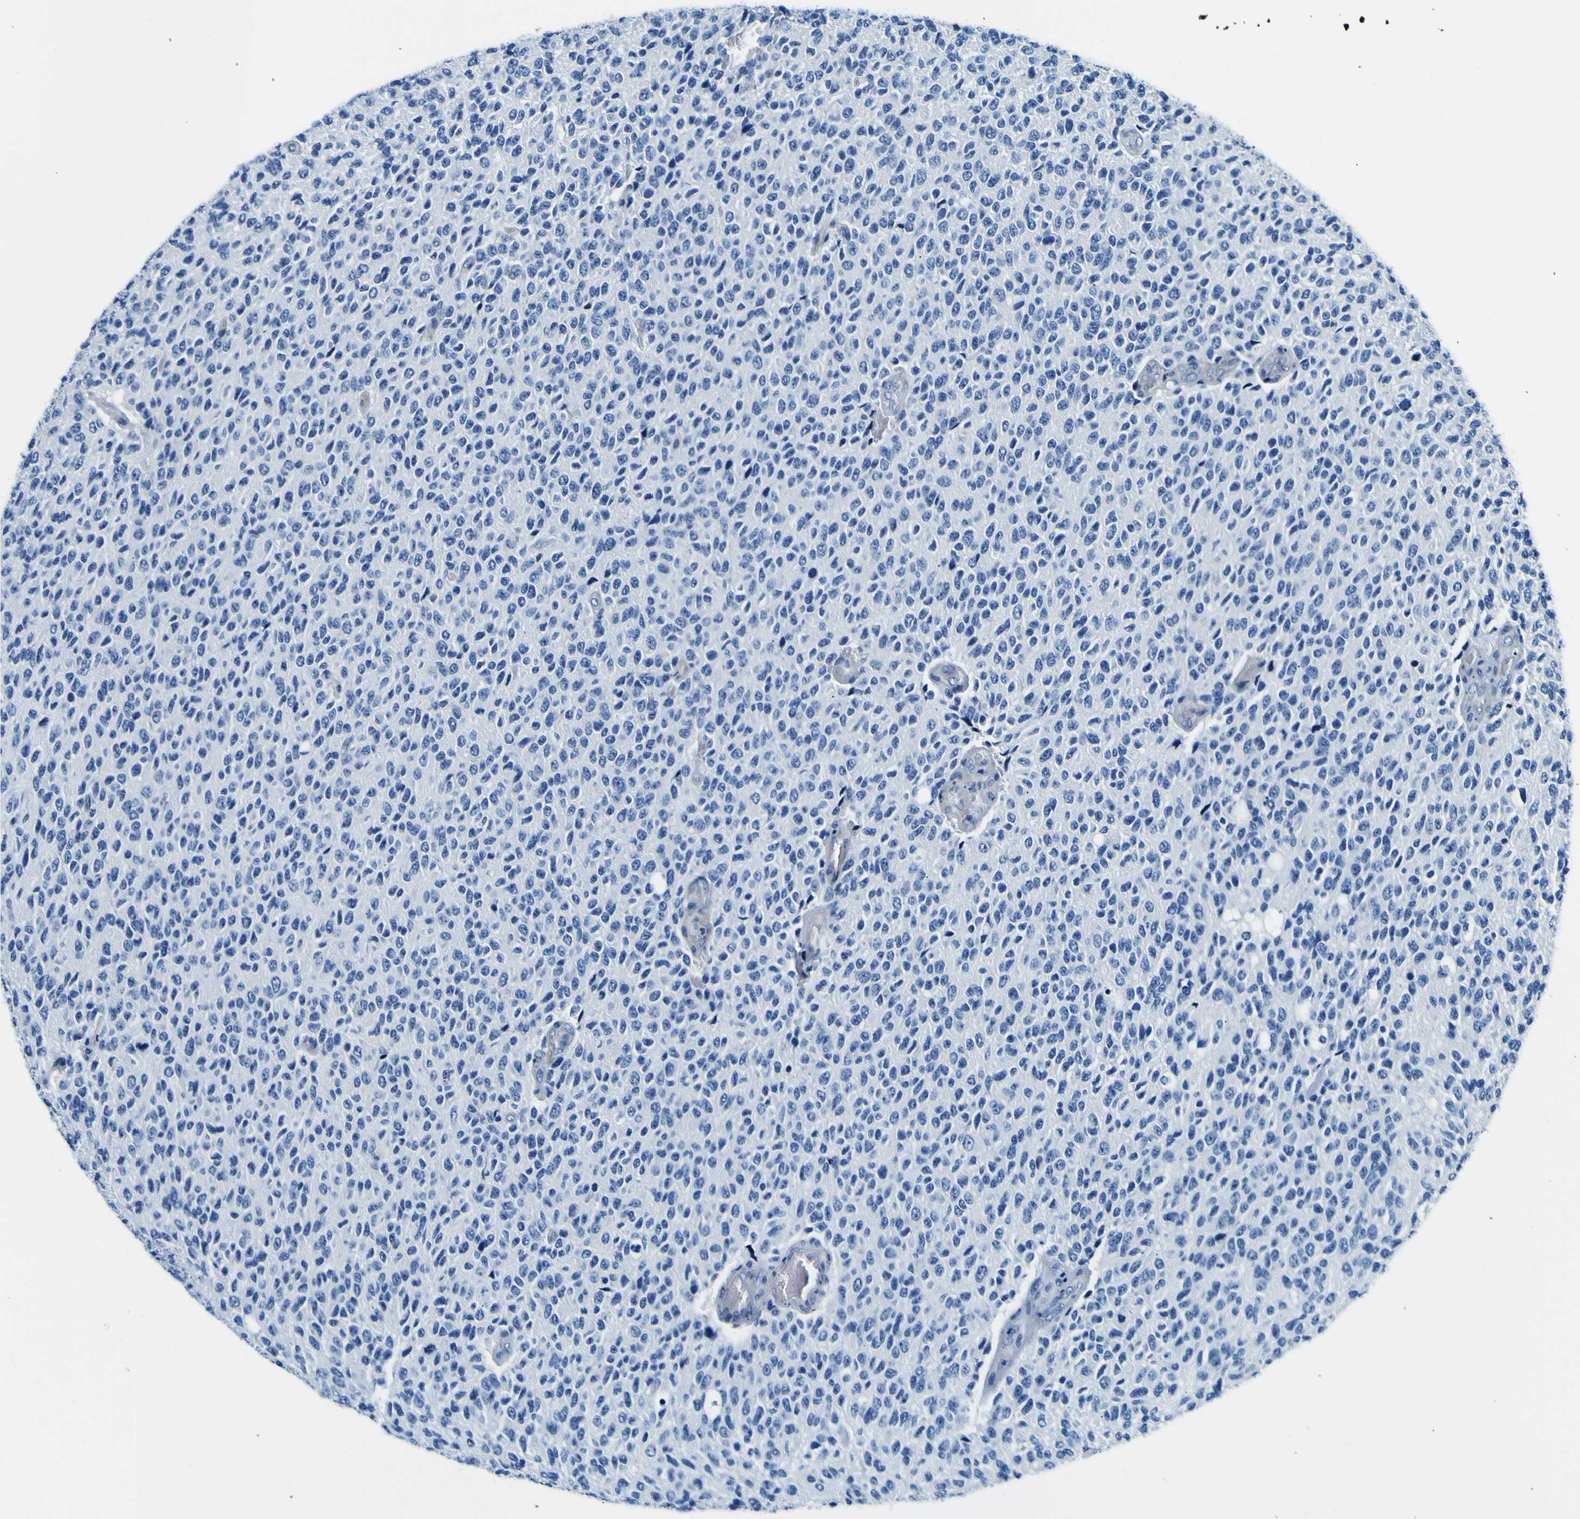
{"staining": {"intensity": "negative", "quantity": "none", "location": "none"}, "tissue": "glioma", "cell_type": "Tumor cells", "image_type": "cancer", "snomed": [{"axis": "morphology", "description": "Glioma, malignant, High grade"}, {"axis": "topography", "description": "pancreas cauda"}], "caption": "Micrograph shows no significant protein expression in tumor cells of malignant high-grade glioma.", "gene": "ADGRA2", "patient": {"sex": "male", "age": 60}}